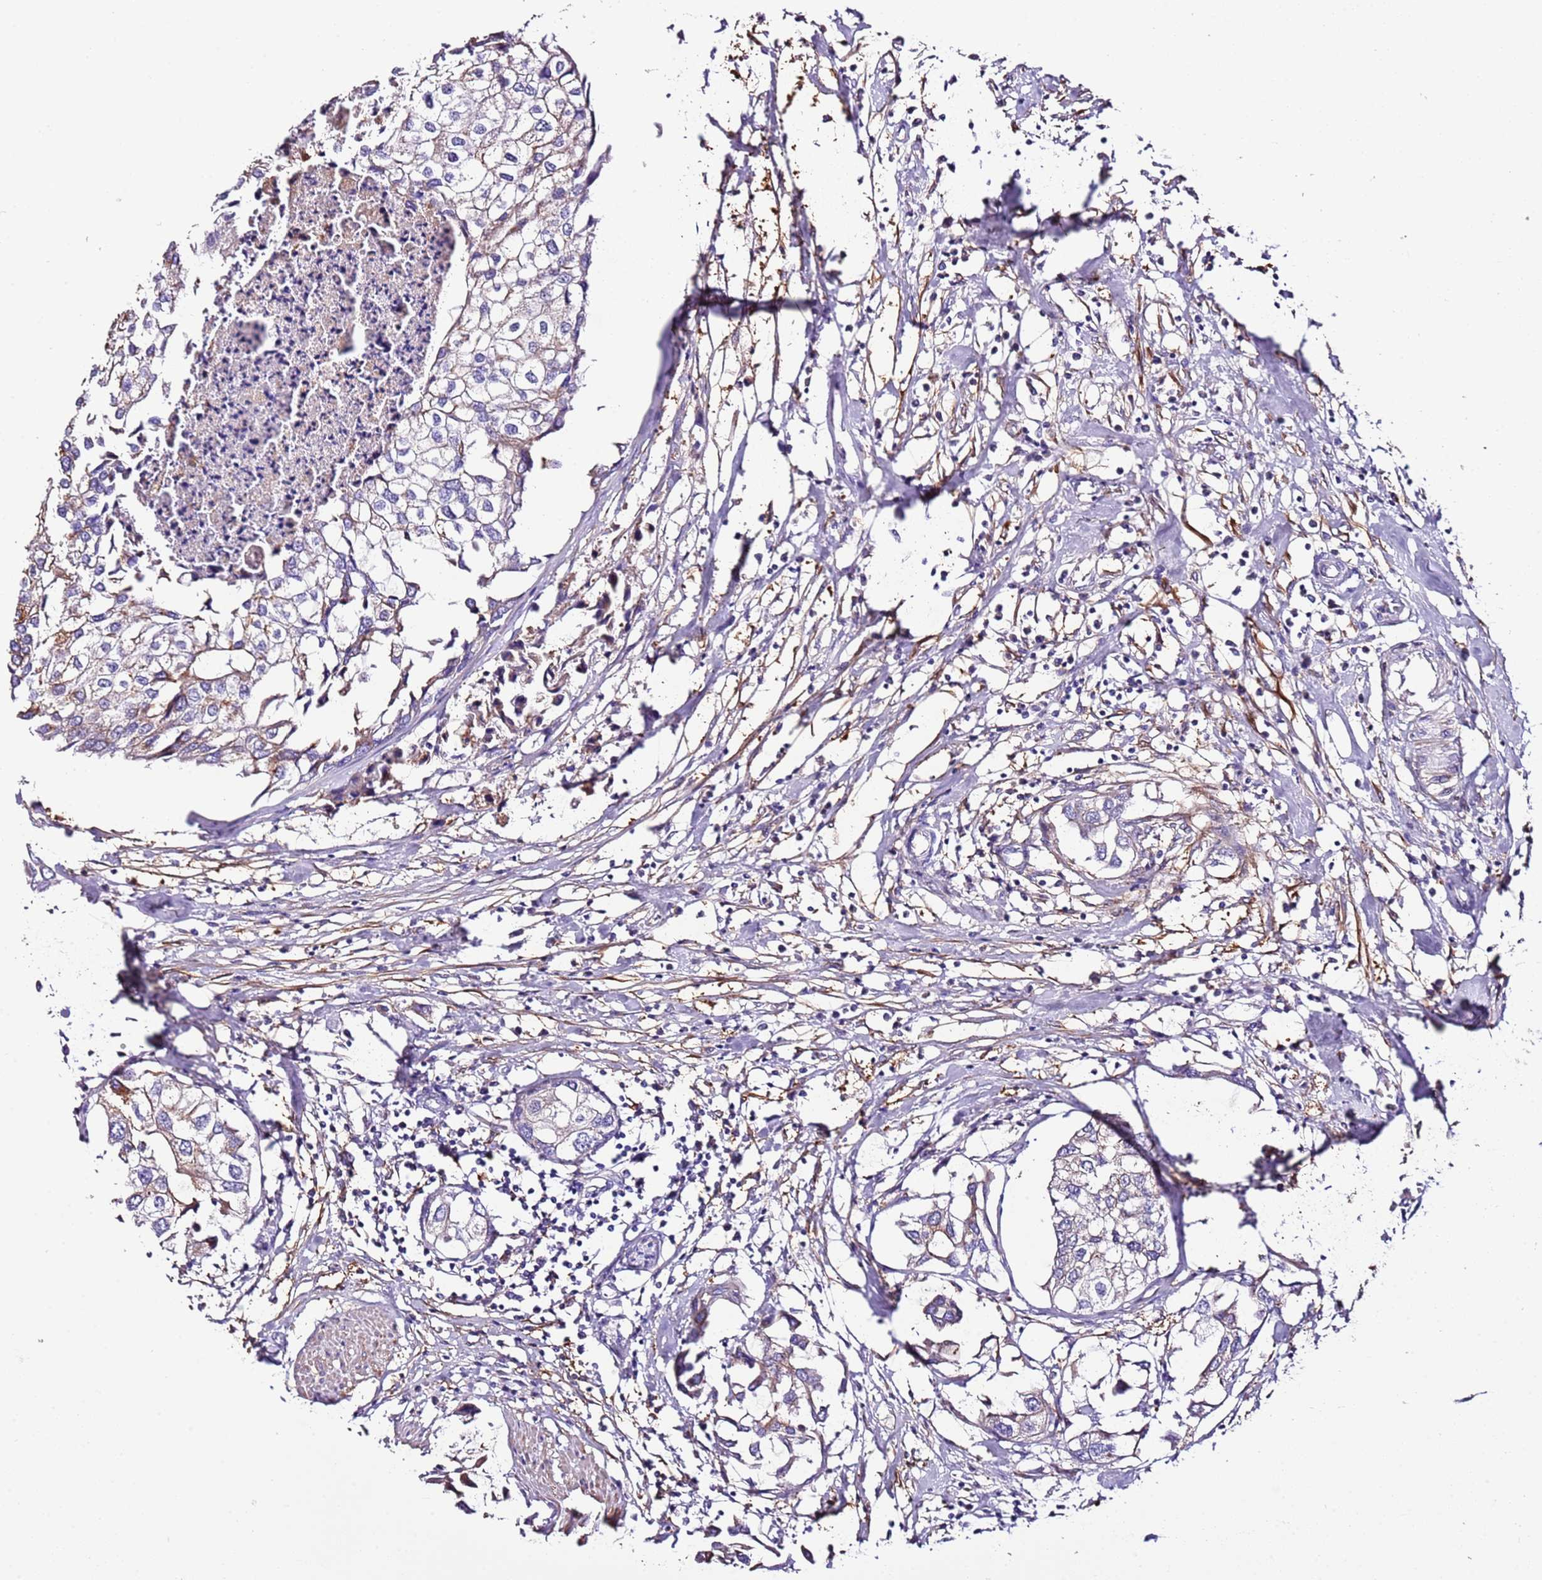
{"staining": {"intensity": "negative", "quantity": "none", "location": "none"}, "tissue": "urothelial cancer", "cell_type": "Tumor cells", "image_type": "cancer", "snomed": [{"axis": "morphology", "description": "Urothelial carcinoma, High grade"}, {"axis": "topography", "description": "Urinary bladder"}], "caption": "Tumor cells show no significant staining in urothelial carcinoma (high-grade).", "gene": "FAM174C", "patient": {"sex": "male", "age": 64}}